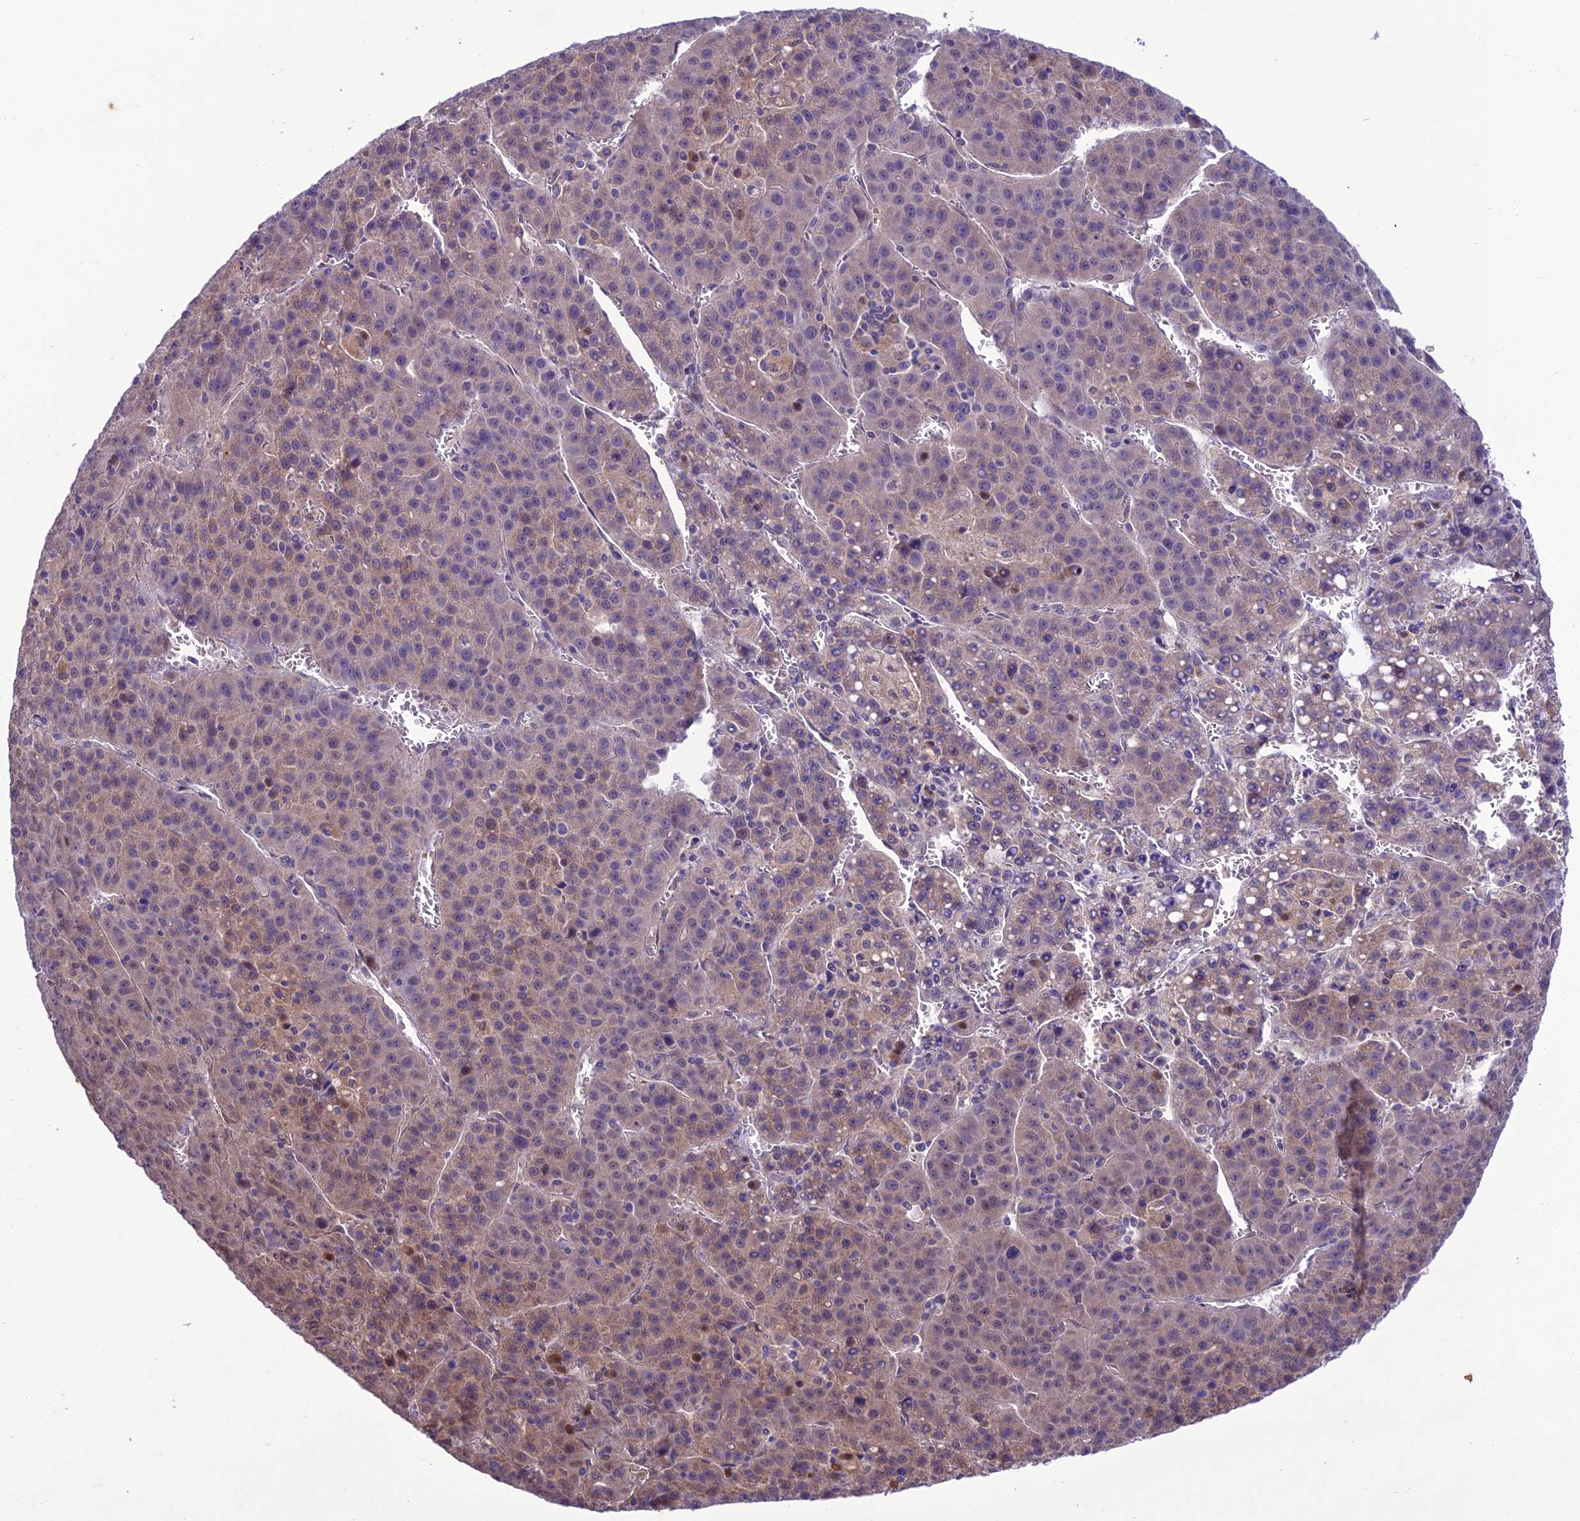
{"staining": {"intensity": "weak", "quantity": "<25%", "location": "cytoplasmic/membranous"}, "tissue": "liver cancer", "cell_type": "Tumor cells", "image_type": "cancer", "snomed": [{"axis": "morphology", "description": "Carcinoma, Hepatocellular, NOS"}, {"axis": "topography", "description": "Liver"}], "caption": "There is no significant staining in tumor cells of liver hepatocellular carcinoma.", "gene": "BORCS6", "patient": {"sex": "female", "age": 53}}